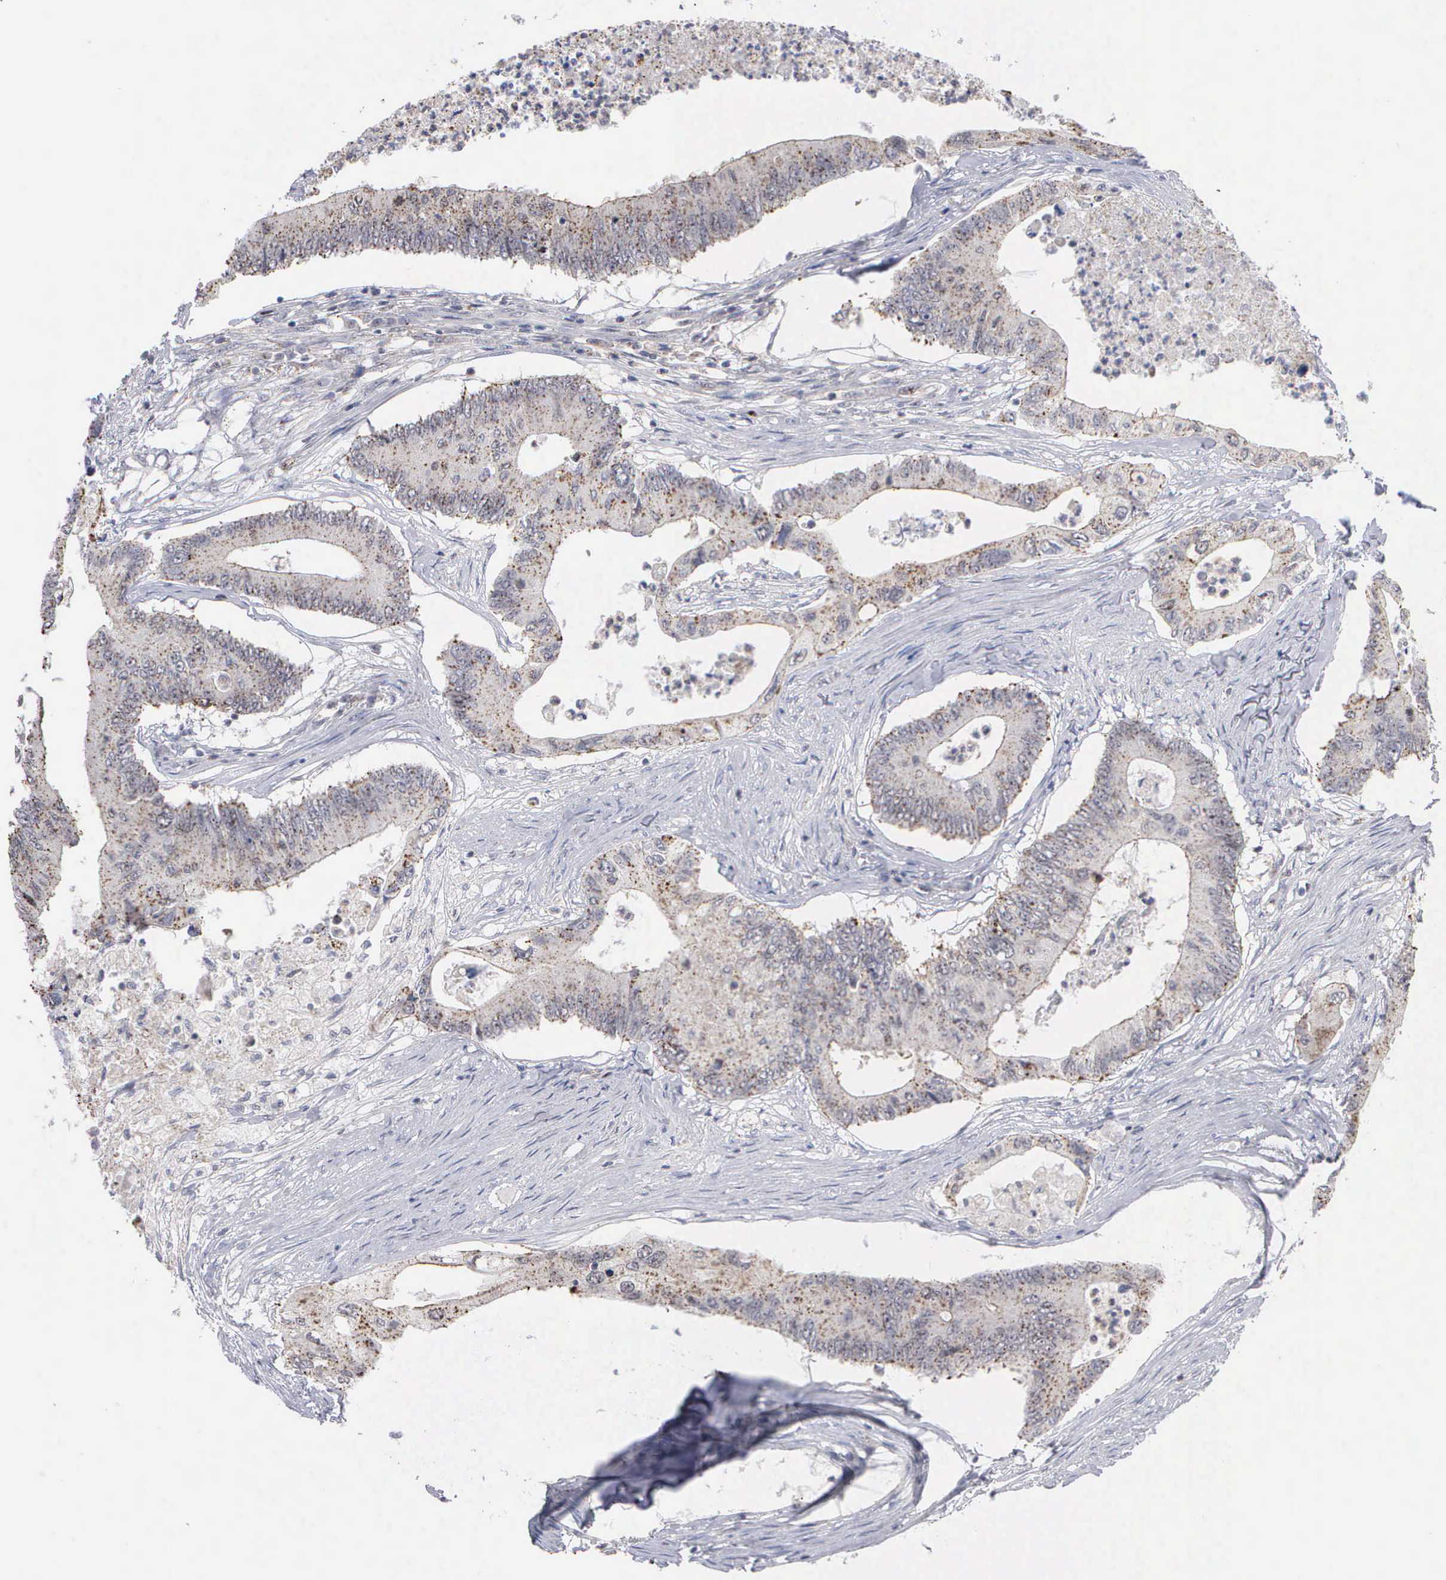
{"staining": {"intensity": "weak", "quantity": ">75%", "location": "cytoplasmic/membranous"}, "tissue": "colorectal cancer", "cell_type": "Tumor cells", "image_type": "cancer", "snomed": [{"axis": "morphology", "description": "Adenocarcinoma, NOS"}, {"axis": "topography", "description": "Colon"}], "caption": "Immunohistochemistry (IHC) image of human colorectal adenocarcinoma stained for a protein (brown), which exhibits low levels of weak cytoplasmic/membranous expression in approximately >75% of tumor cells.", "gene": "KDM6A", "patient": {"sex": "male", "age": 65}}